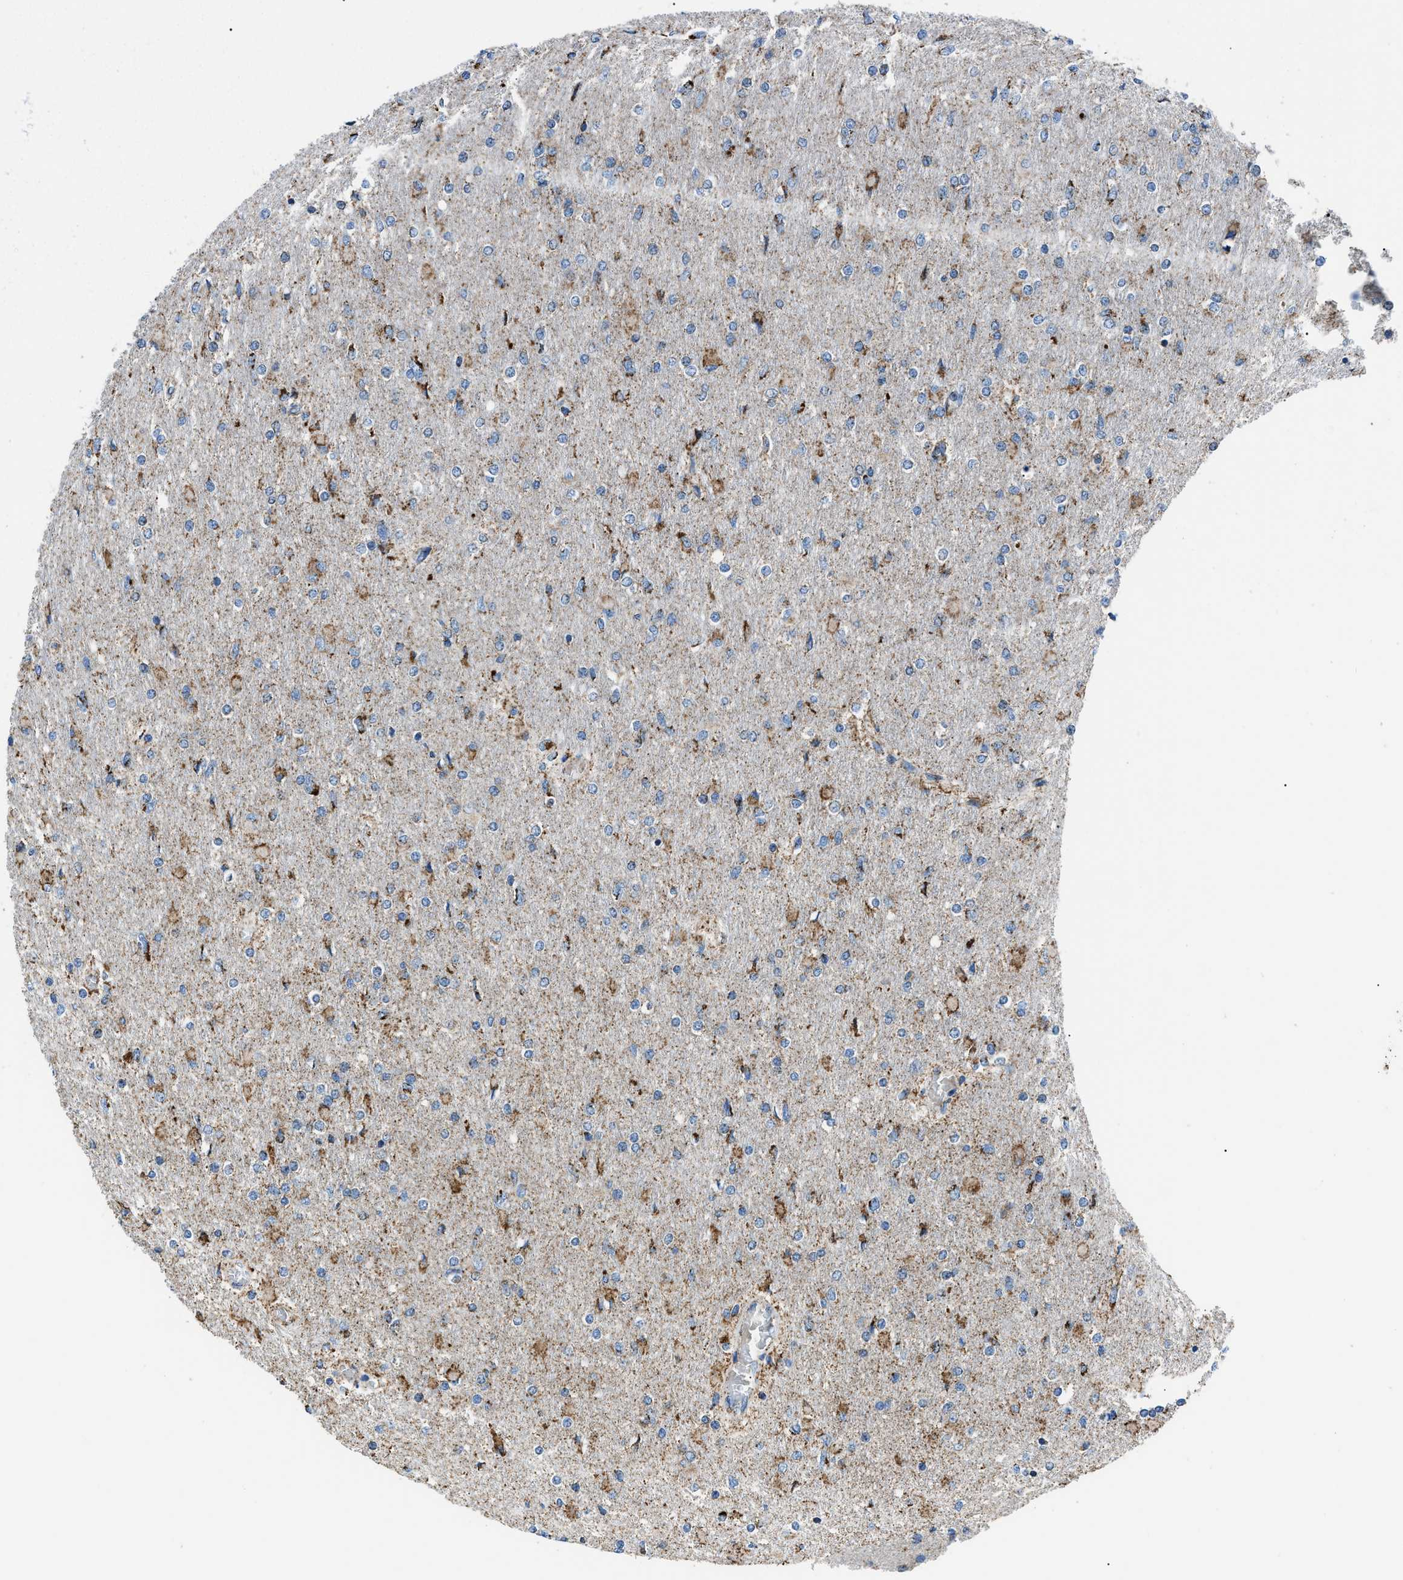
{"staining": {"intensity": "strong", "quantity": "<25%", "location": "cytoplasmic/membranous"}, "tissue": "glioma", "cell_type": "Tumor cells", "image_type": "cancer", "snomed": [{"axis": "morphology", "description": "Glioma, malignant, High grade"}, {"axis": "topography", "description": "Cerebral cortex"}], "caption": "Protein staining by immunohistochemistry (IHC) demonstrates strong cytoplasmic/membranous expression in about <25% of tumor cells in malignant glioma (high-grade). (IHC, brightfield microscopy, high magnification).", "gene": "PHB2", "patient": {"sex": "female", "age": 36}}